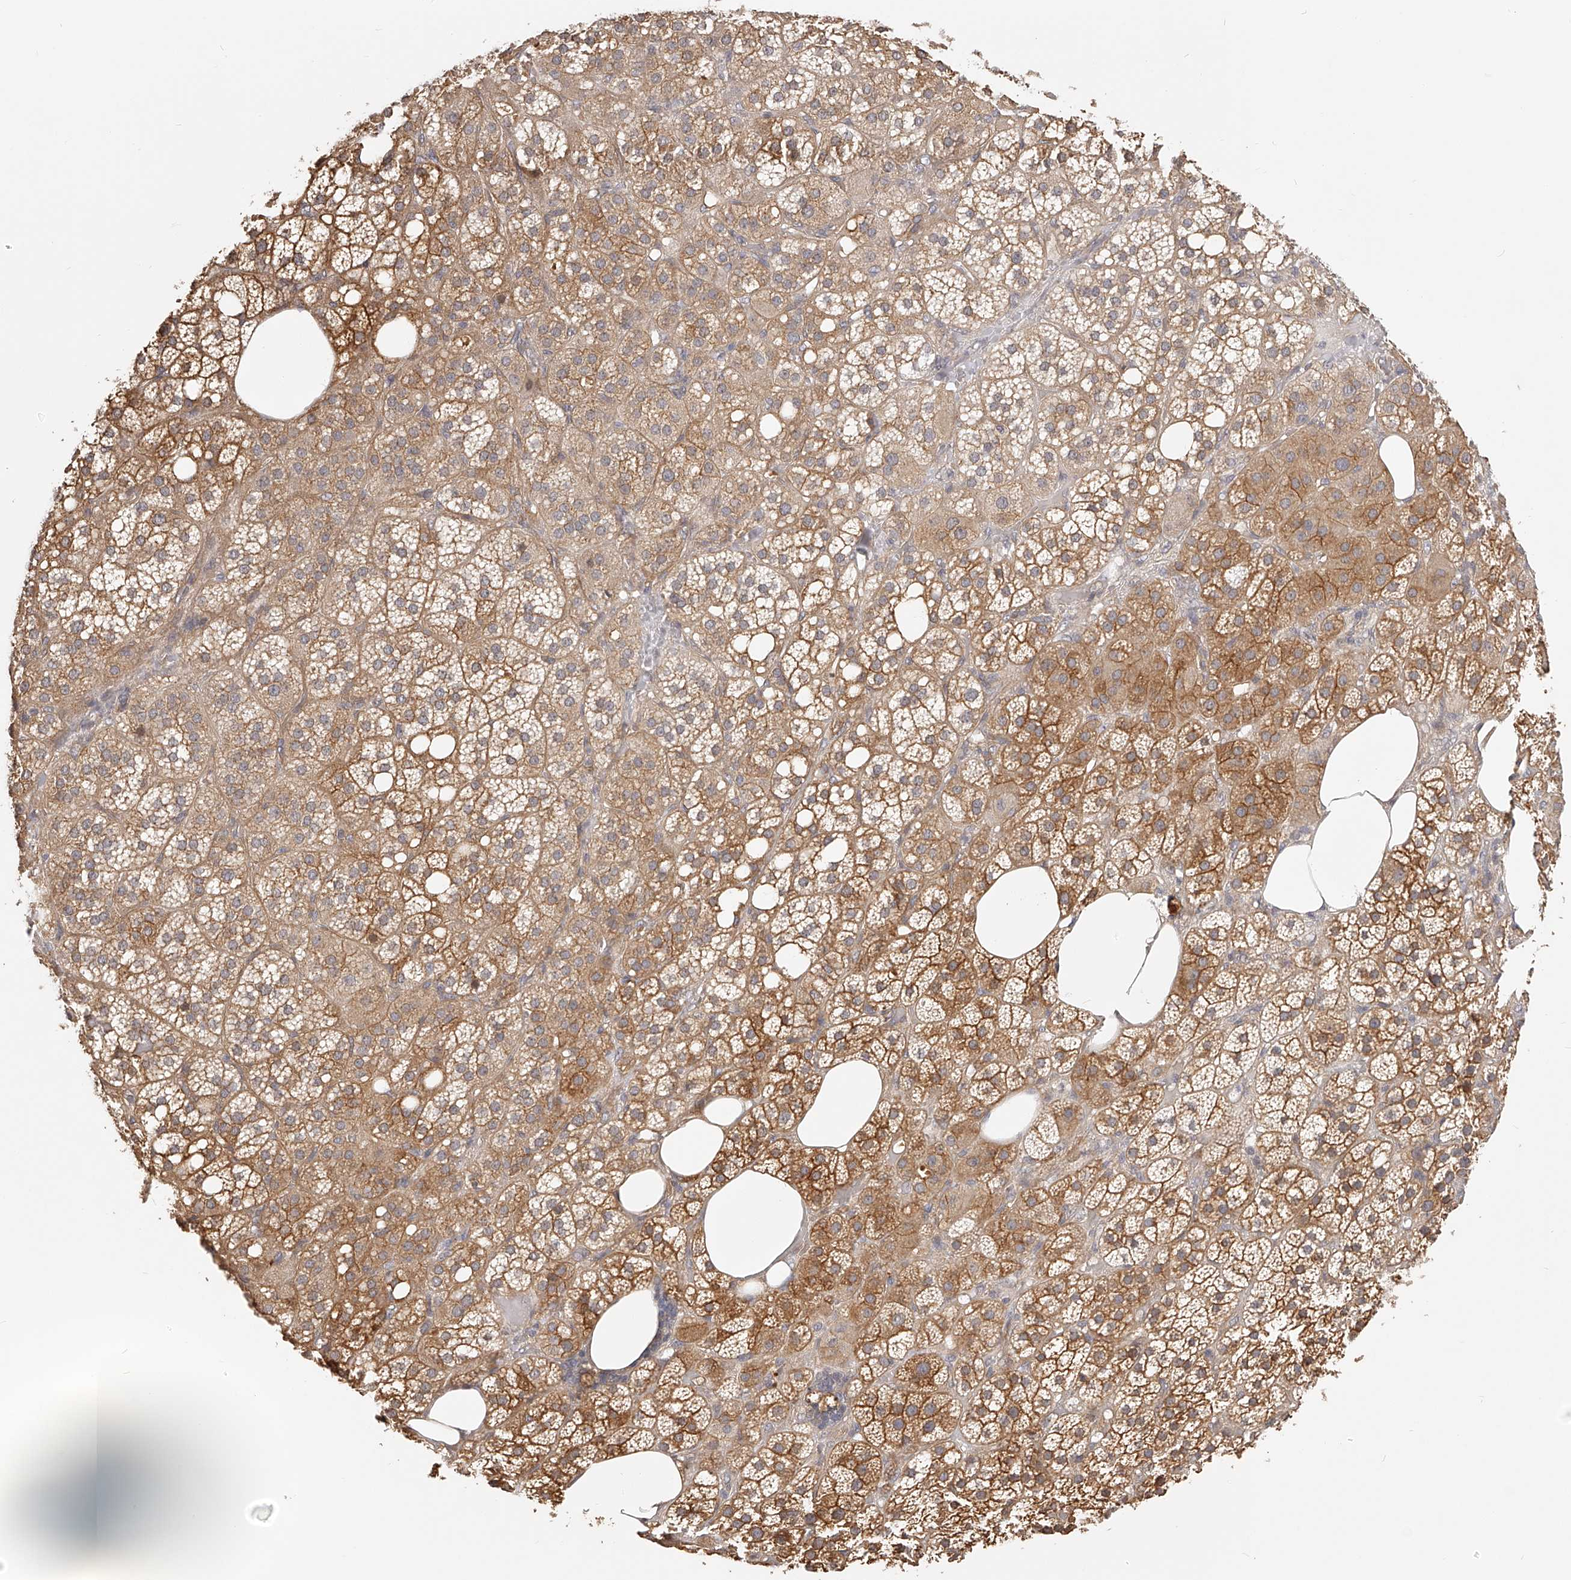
{"staining": {"intensity": "strong", "quantity": "25%-75%", "location": "cytoplasmic/membranous"}, "tissue": "adrenal gland", "cell_type": "Glandular cells", "image_type": "normal", "snomed": [{"axis": "morphology", "description": "Normal tissue, NOS"}, {"axis": "topography", "description": "Adrenal gland"}], "caption": "Immunohistochemical staining of normal human adrenal gland exhibits strong cytoplasmic/membranous protein expression in approximately 25%-75% of glandular cells. The protein is shown in brown color, while the nuclei are stained blue.", "gene": "ZNF582", "patient": {"sex": "female", "age": 59}}